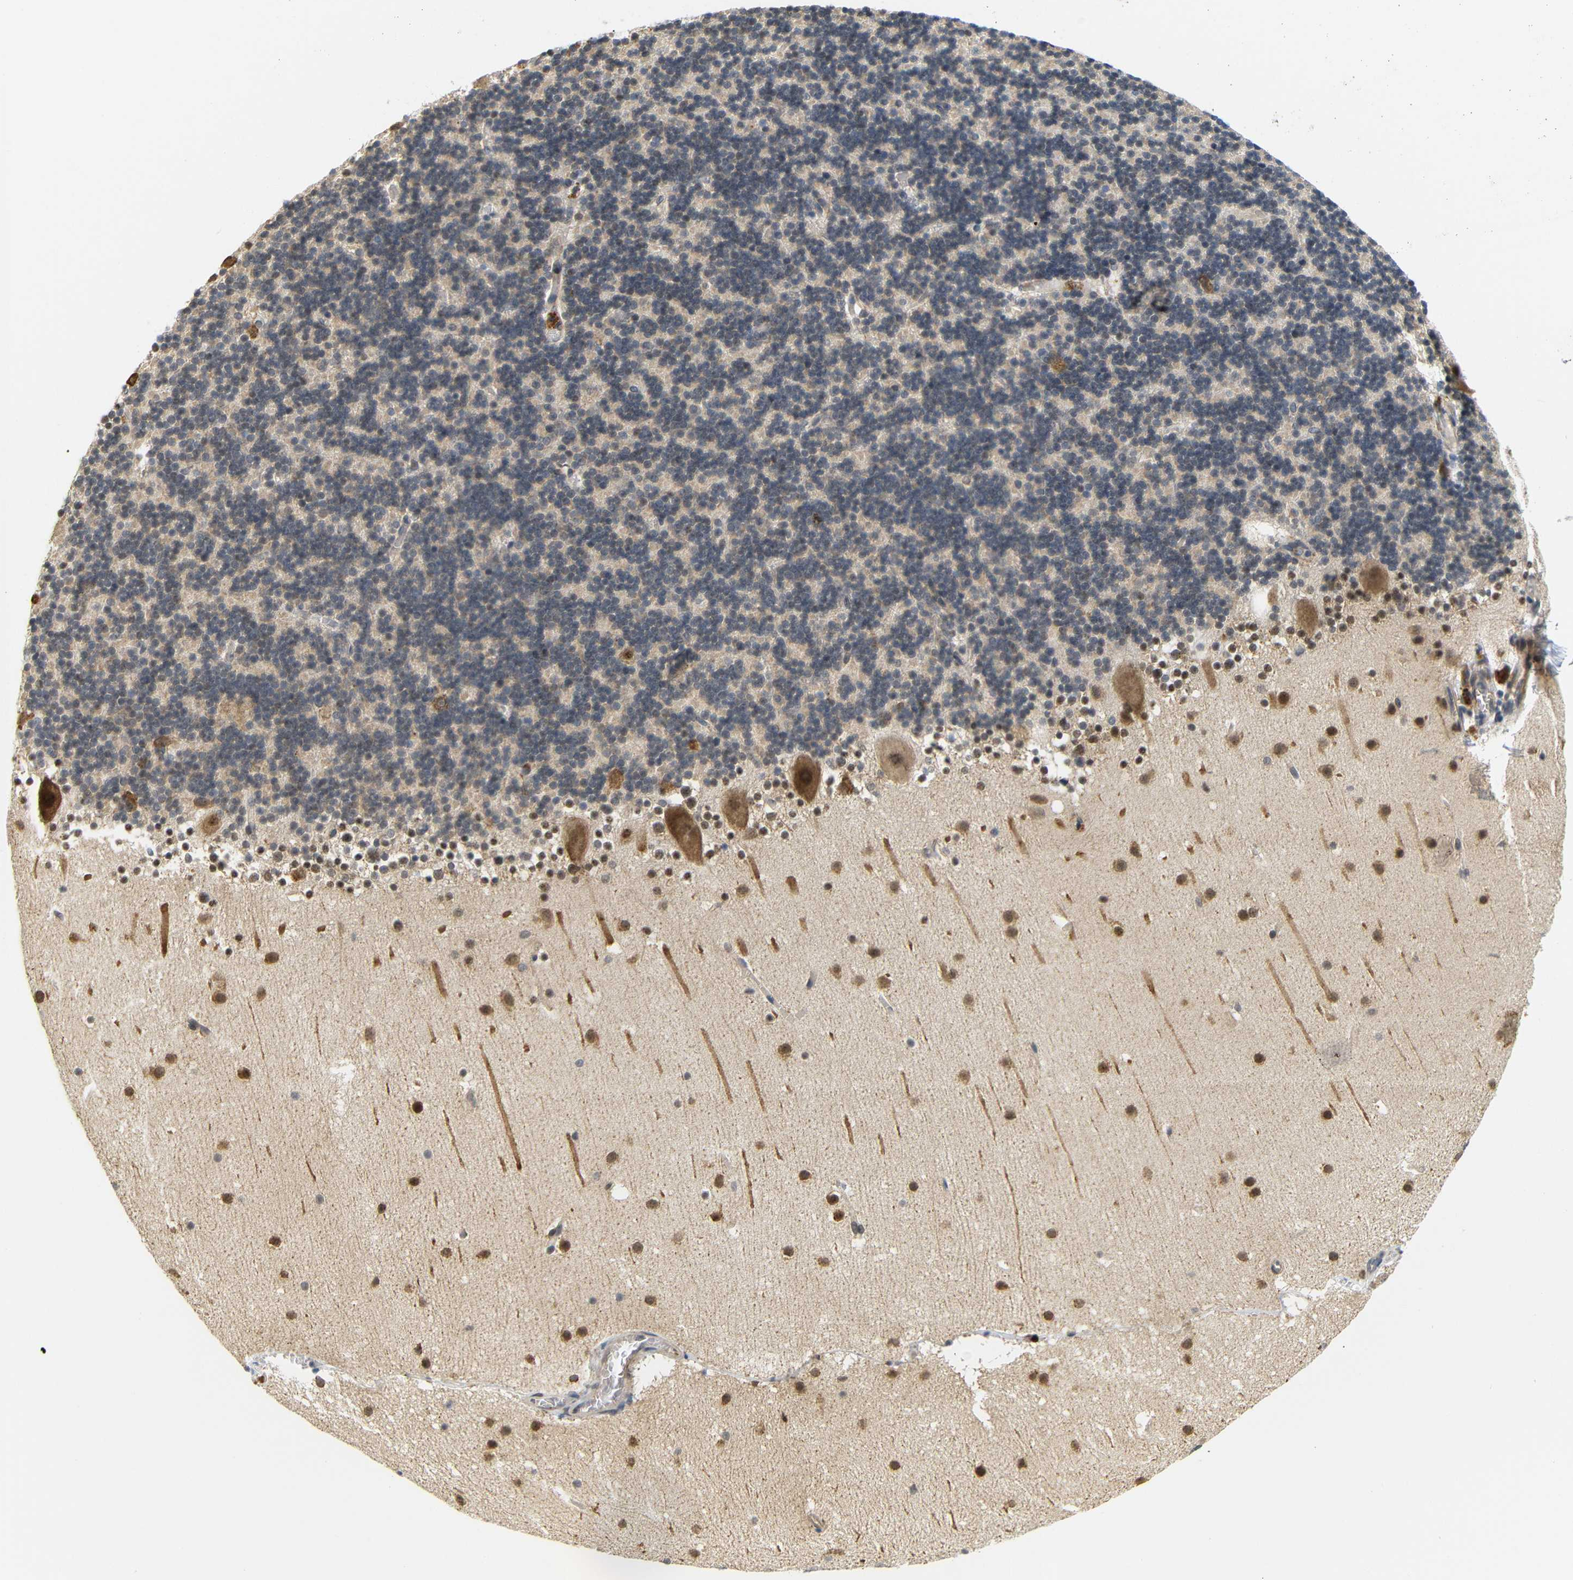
{"staining": {"intensity": "weak", "quantity": "<25%", "location": "cytoplasmic/membranous,nuclear"}, "tissue": "cerebellum", "cell_type": "Cells in granular layer", "image_type": "normal", "snomed": [{"axis": "morphology", "description": "Normal tissue, NOS"}, {"axis": "topography", "description": "Cerebellum"}], "caption": "IHC micrograph of normal human cerebellum stained for a protein (brown), which displays no staining in cells in granular layer.", "gene": "GJA5", "patient": {"sex": "male", "age": 45}}